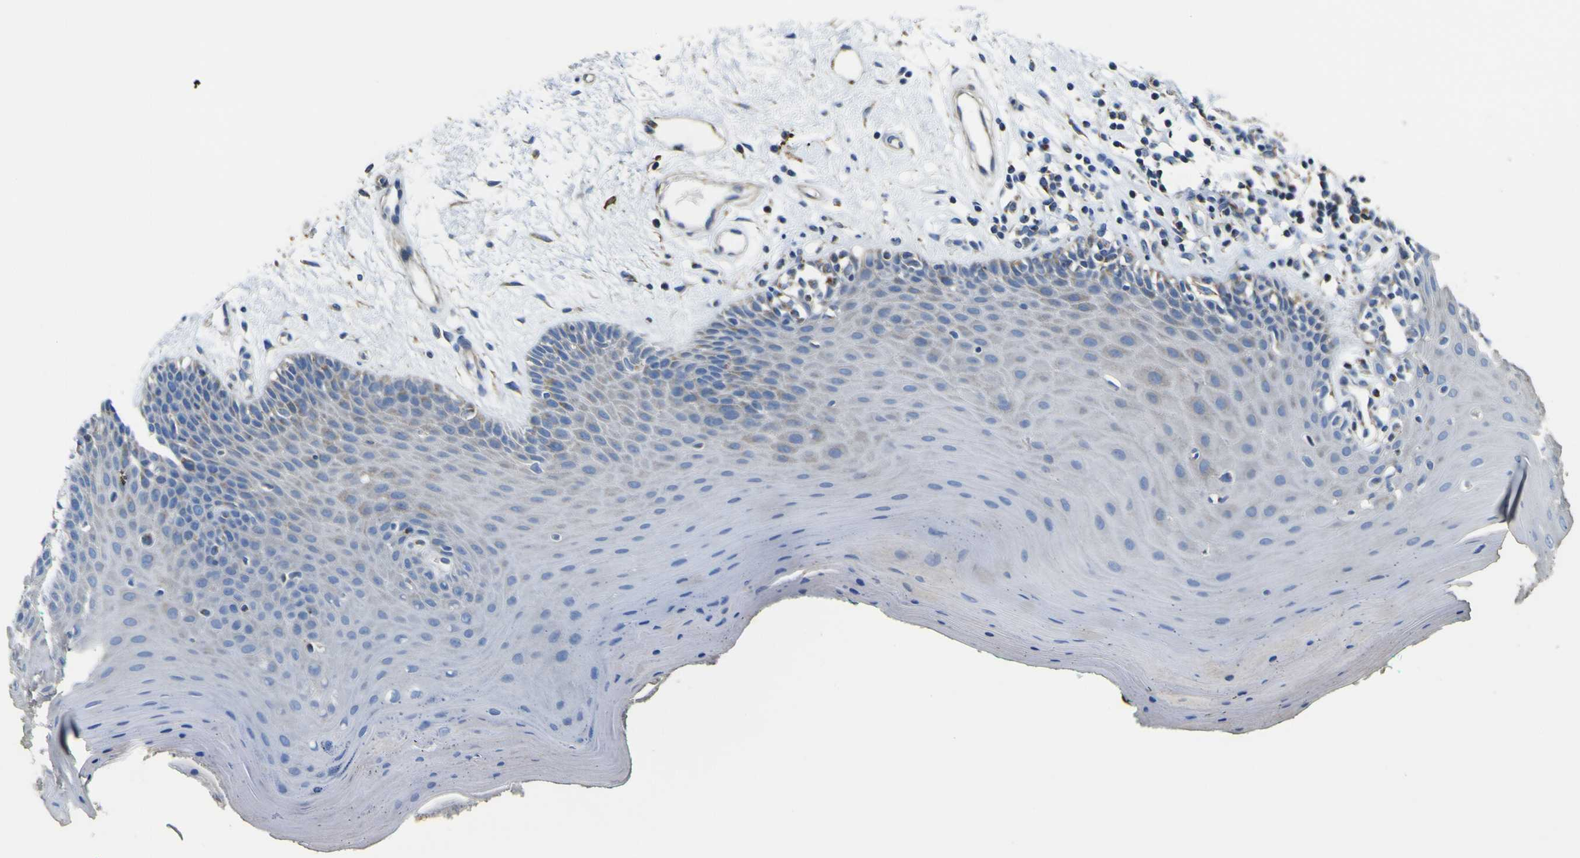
{"staining": {"intensity": "negative", "quantity": "none", "location": "none"}, "tissue": "oral mucosa", "cell_type": "Squamous epithelial cells", "image_type": "normal", "snomed": [{"axis": "morphology", "description": "Normal tissue, NOS"}, {"axis": "topography", "description": "Skeletal muscle"}, {"axis": "topography", "description": "Oral tissue"}], "caption": "Histopathology image shows no protein staining in squamous epithelial cells of benign oral mucosa.", "gene": "ALDH18A1", "patient": {"sex": "male", "age": 58}}